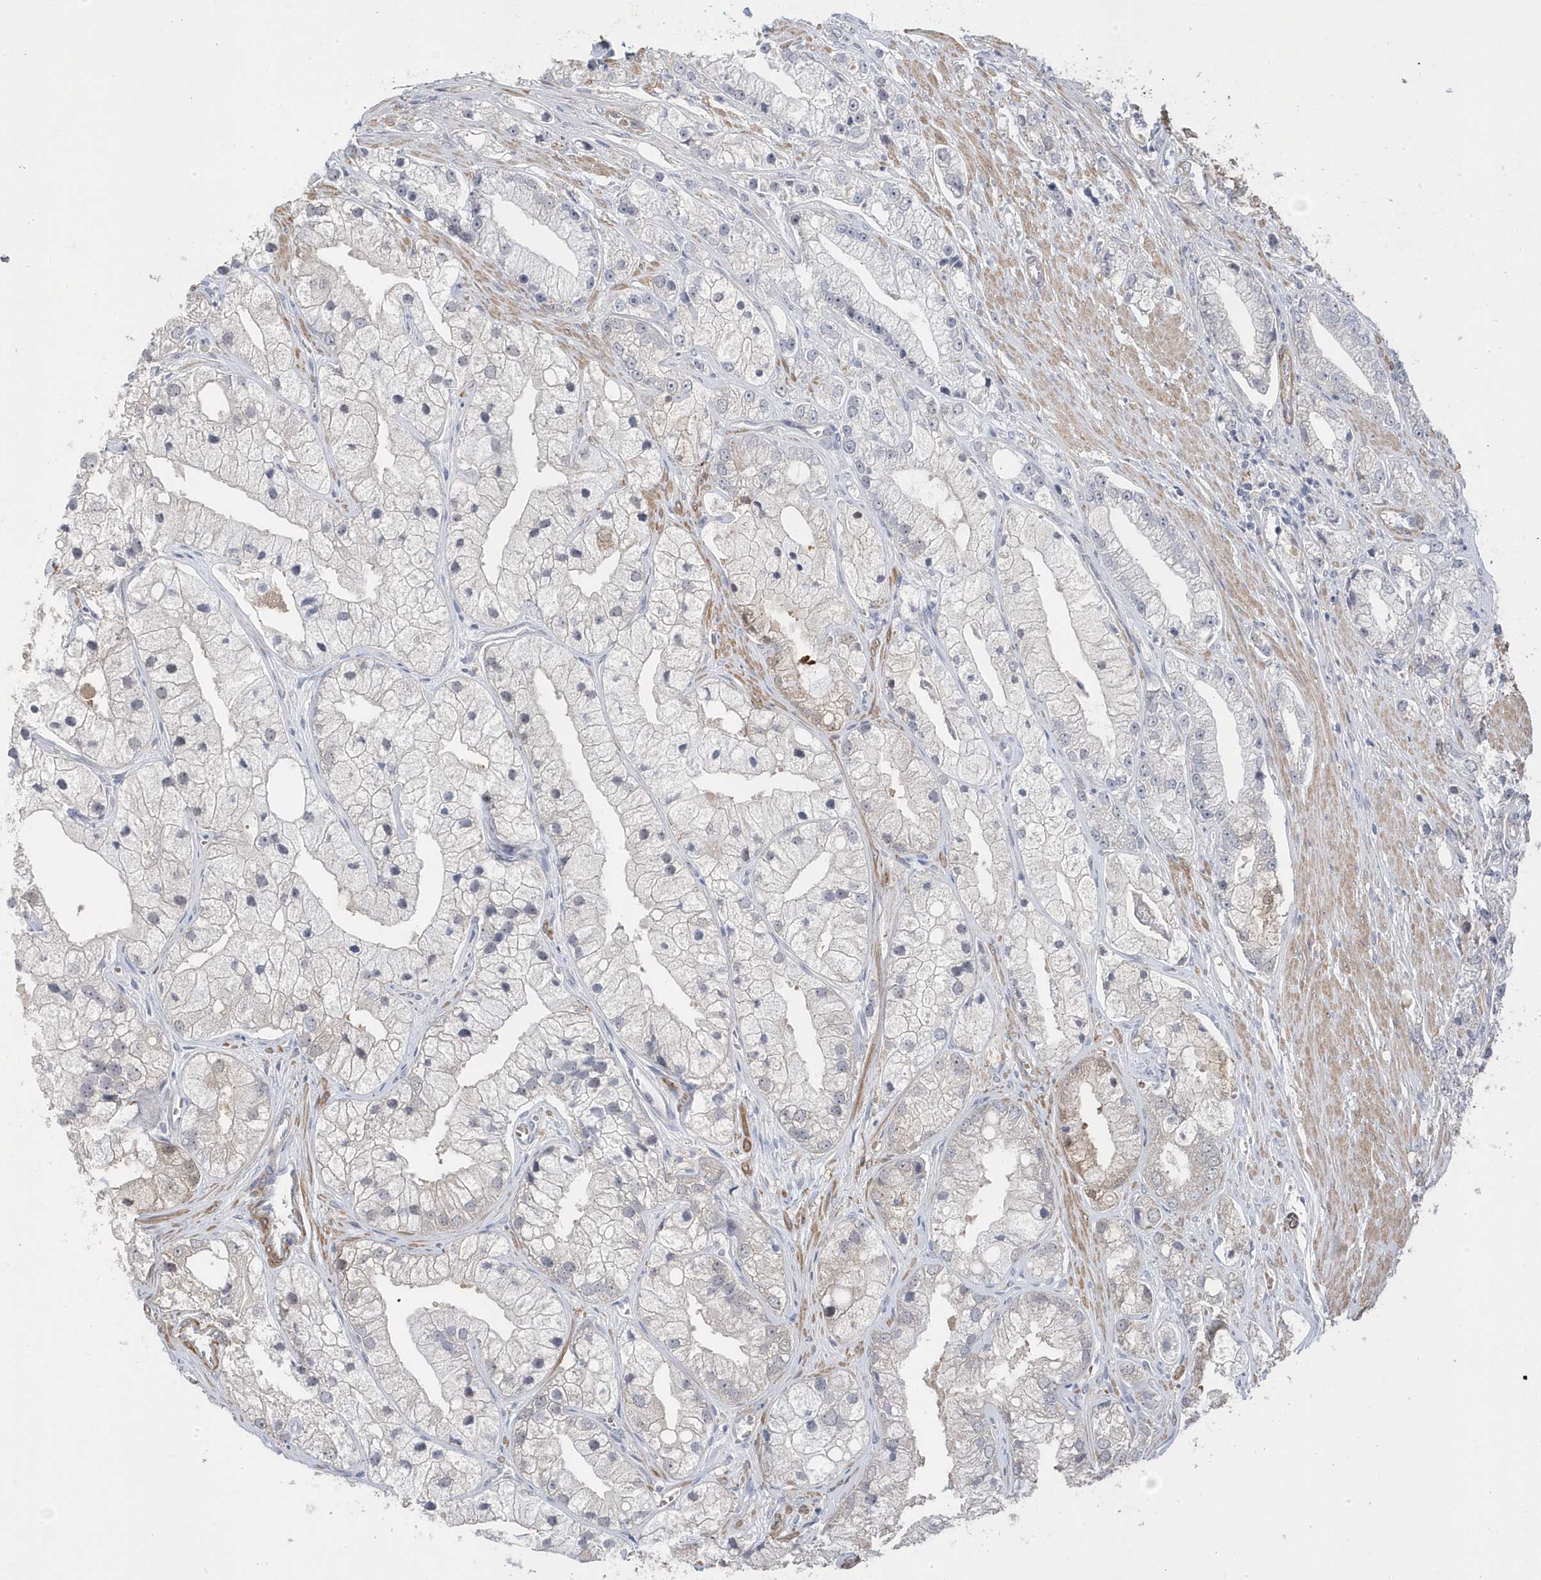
{"staining": {"intensity": "negative", "quantity": "none", "location": "none"}, "tissue": "prostate cancer", "cell_type": "Tumor cells", "image_type": "cancer", "snomed": [{"axis": "morphology", "description": "Adenocarcinoma, High grade"}, {"axis": "topography", "description": "Prostate"}], "caption": "Prostate high-grade adenocarcinoma was stained to show a protein in brown. There is no significant expression in tumor cells.", "gene": "GTPBP6", "patient": {"sex": "male", "age": 50}}